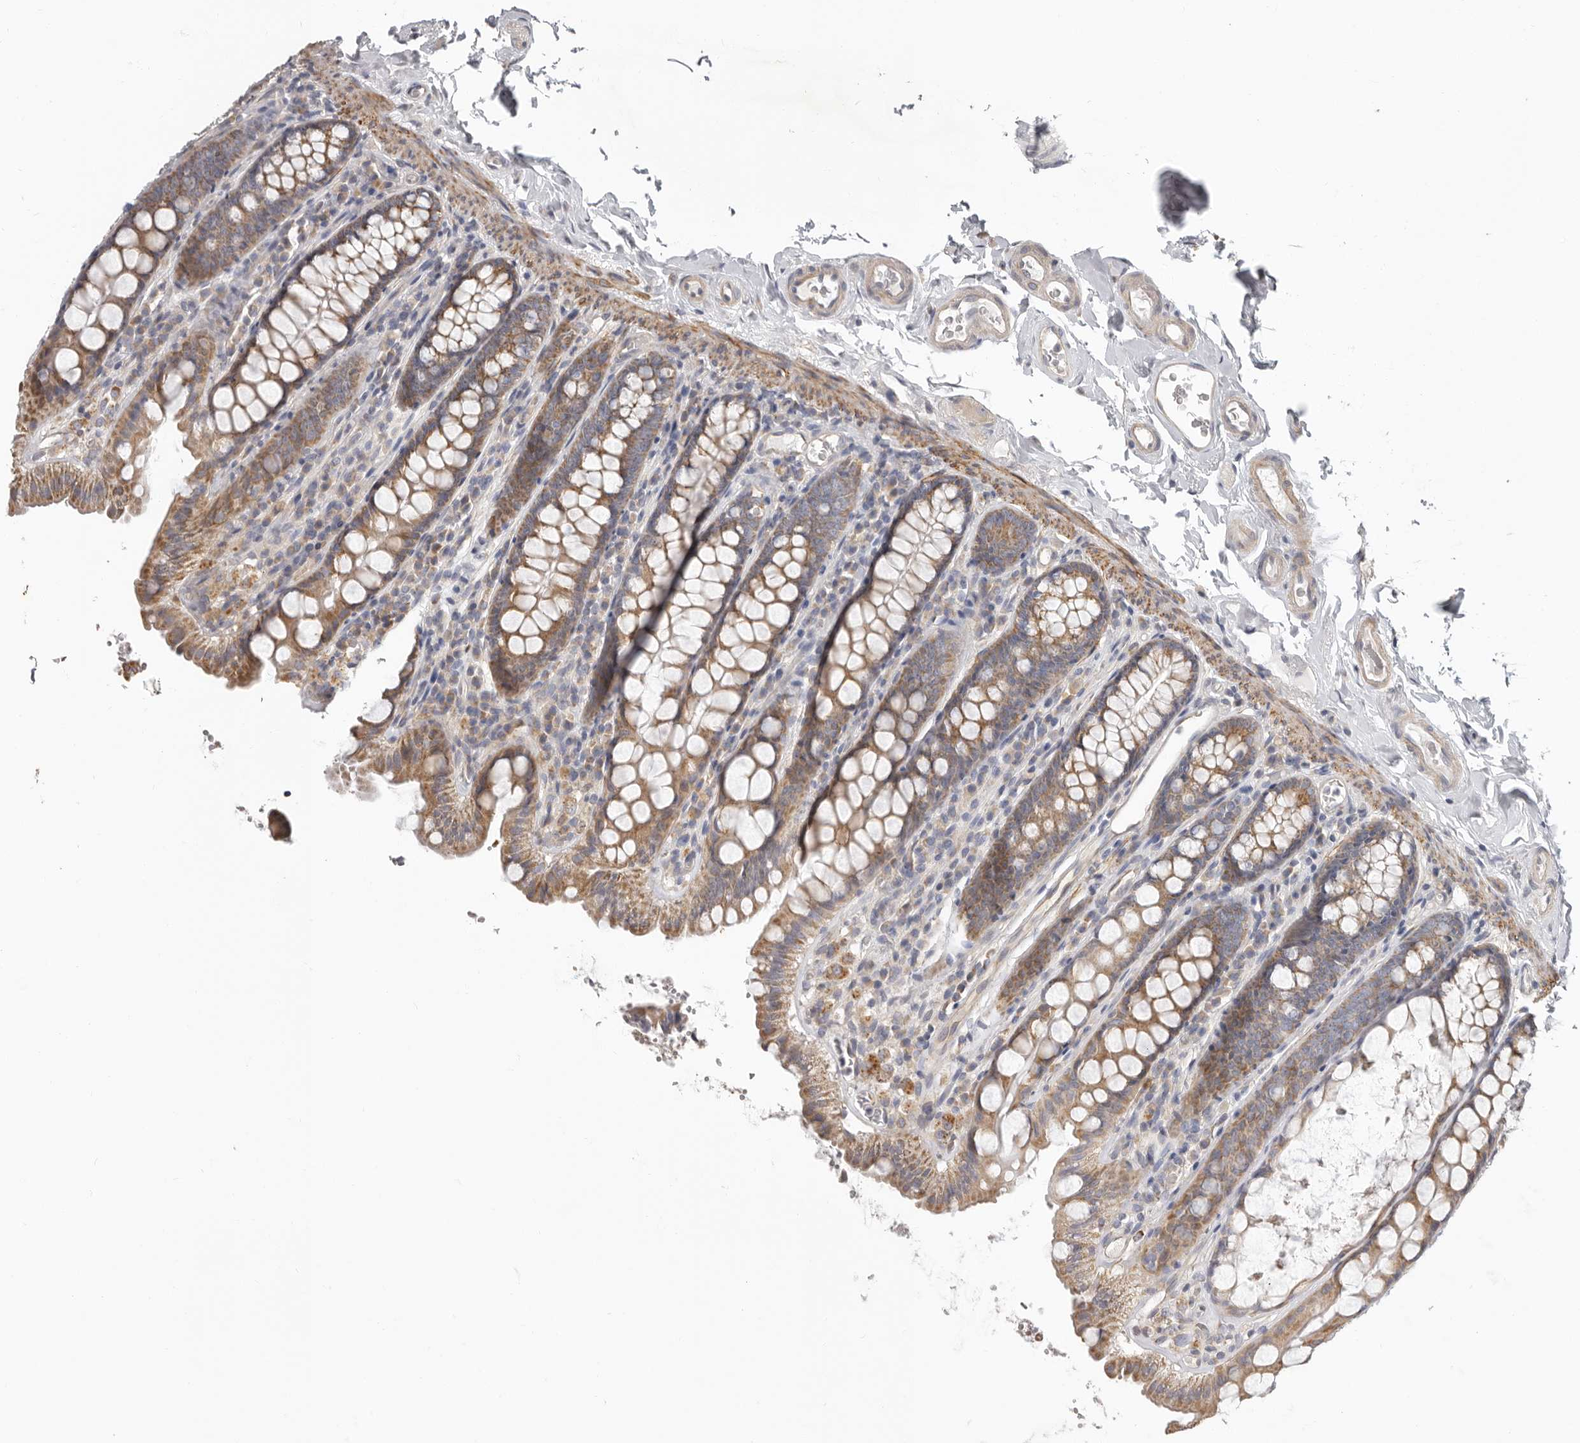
{"staining": {"intensity": "weak", "quantity": ">75%", "location": "cytoplasmic/membranous"}, "tissue": "colon", "cell_type": "Endothelial cells", "image_type": "normal", "snomed": [{"axis": "morphology", "description": "Normal tissue, NOS"}, {"axis": "topography", "description": "Colon"}, {"axis": "topography", "description": "Peripheral nerve tissue"}], "caption": "DAB immunohistochemical staining of benign human colon displays weak cytoplasmic/membranous protein positivity in approximately >75% of endothelial cells. Nuclei are stained in blue.", "gene": "UNK", "patient": {"sex": "female", "age": 61}}